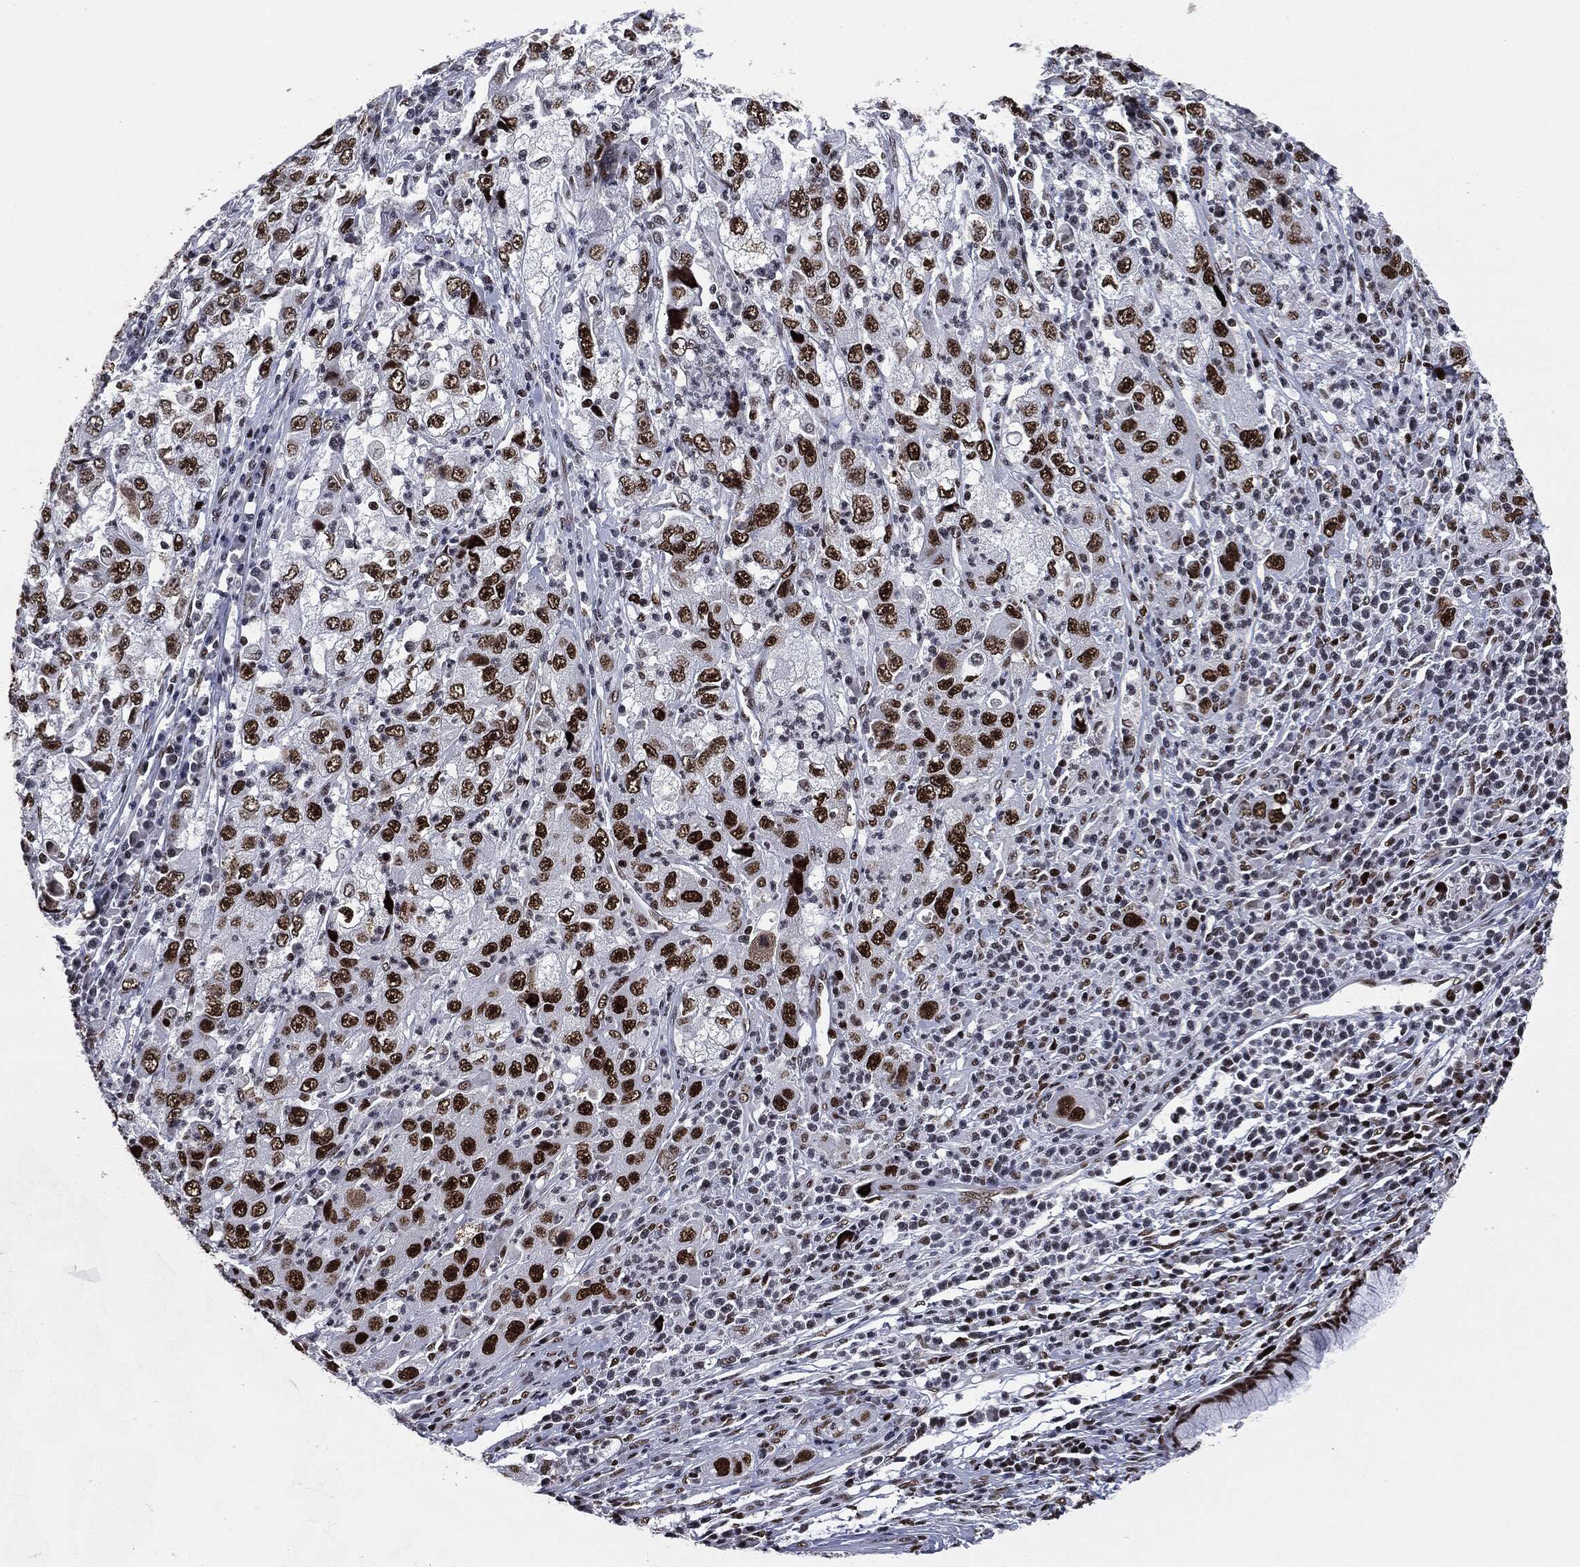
{"staining": {"intensity": "strong", "quantity": ">75%", "location": "nuclear"}, "tissue": "cervical cancer", "cell_type": "Tumor cells", "image_type": "cancer", "snomed": [{"axis": "morphology", "description": "Squamous cell carcinoma, NOS"}, {"axis": "topography", "description": "Cervix"}], "caption": "A high amount of strong nuclear staining is seen in approximately >75% of tumor cells in cervical cancer tissue.", "gene": "MSH2", "patient": {"sex": "female", "age": 36}}